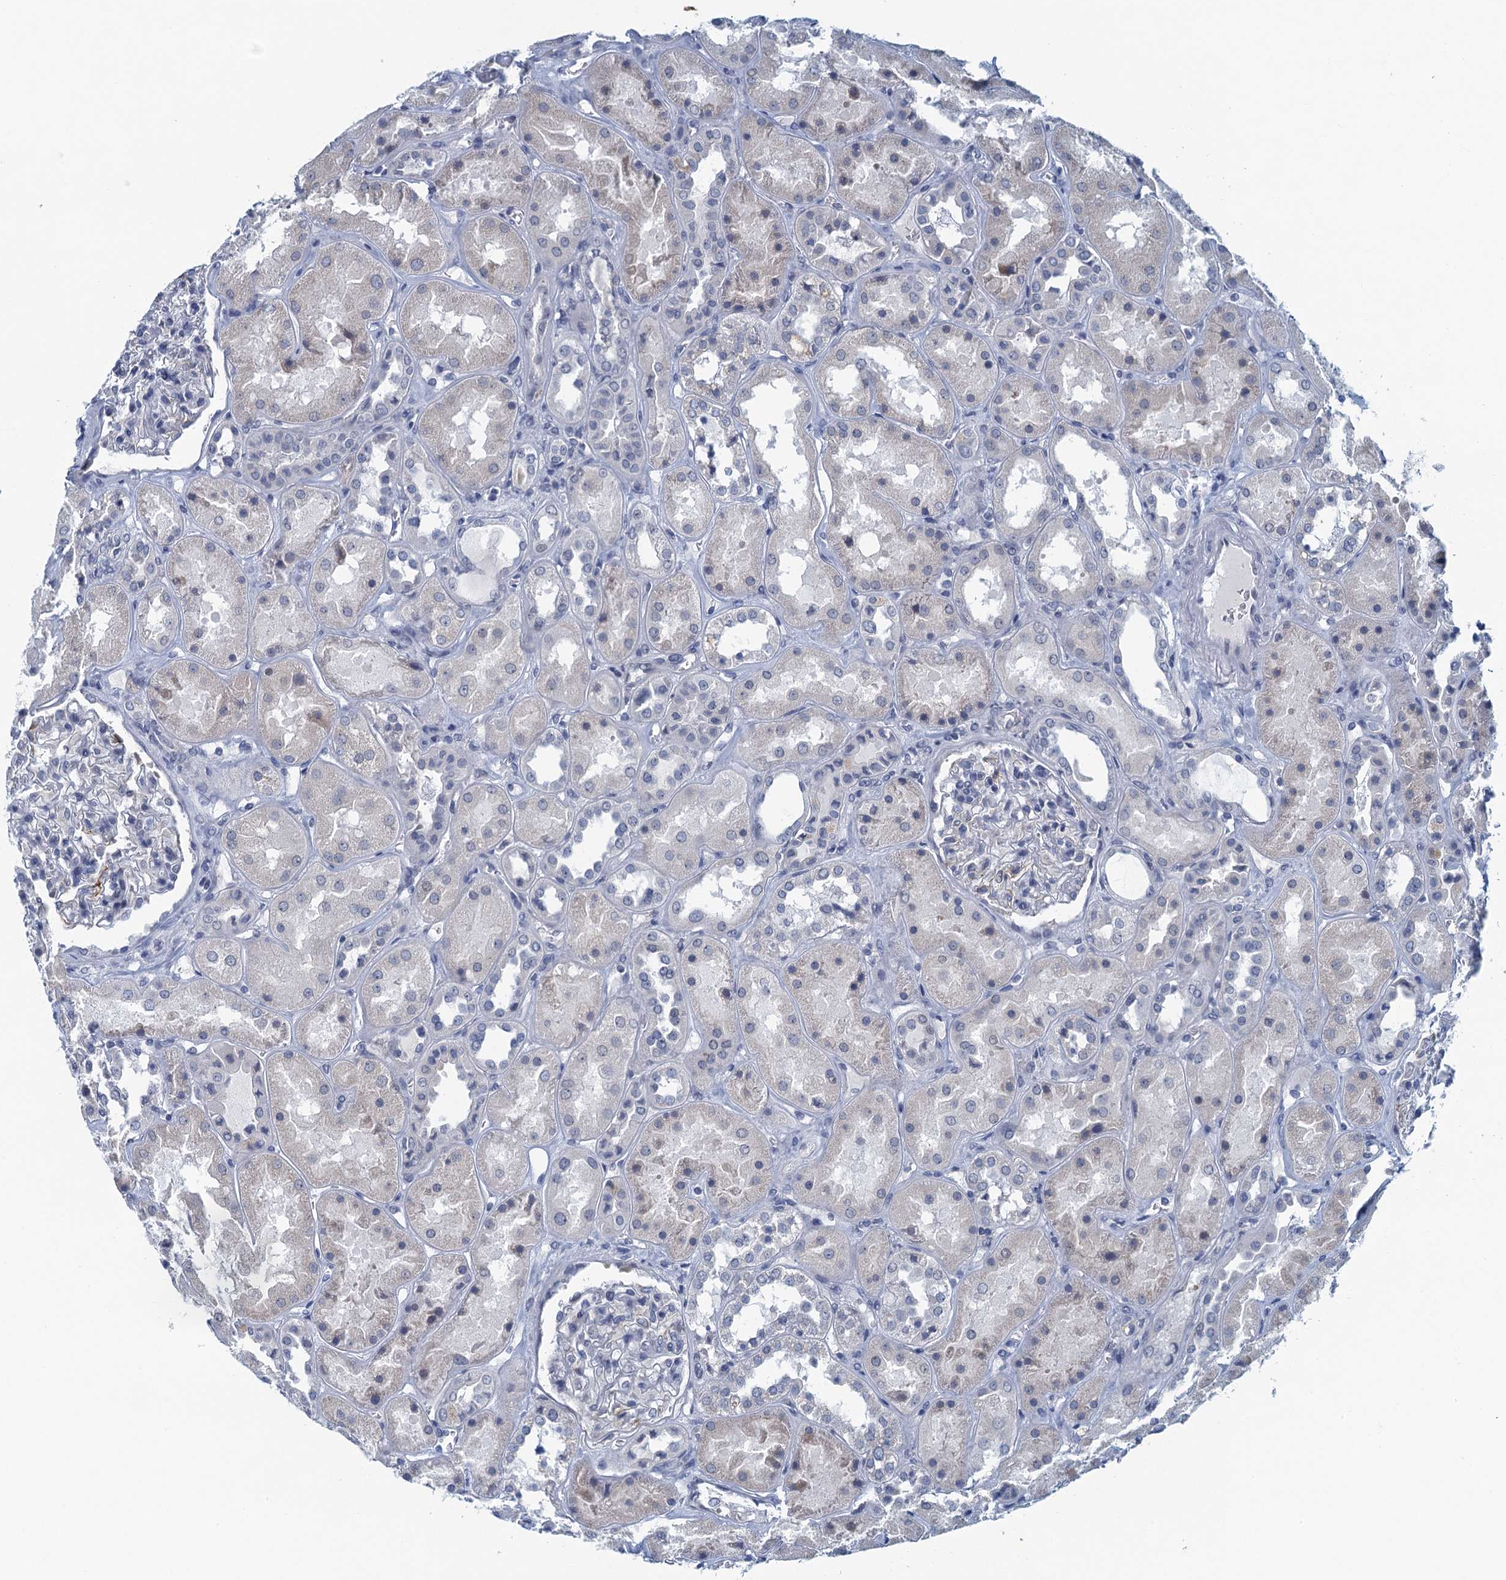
{"staining": {"intensity": "negative", "quantity": "none", "location": "none"}, "tissue": "kidney", "cell_type": "Cells in glomeruli", "image_type": "normal", "snomed": [{"axis": "morphology", "description": "Normal tissue, NOS"}, {"axis": "topography", "description": "Kidney"}], "caption": "This is a photomicrograph of immunohistochemistry staining of unremarkable kidney, which shows no expression in cells in glomeruli. (Stains: DAB (3,3'-diaminobenzidine) immunohistochemistry (IHC) with hematoxylin counter stain, Microscopy: brightfield microscopy at high magnification).", "gene": "C16orf95", "patient": {"sex": "male", "age": 70}}